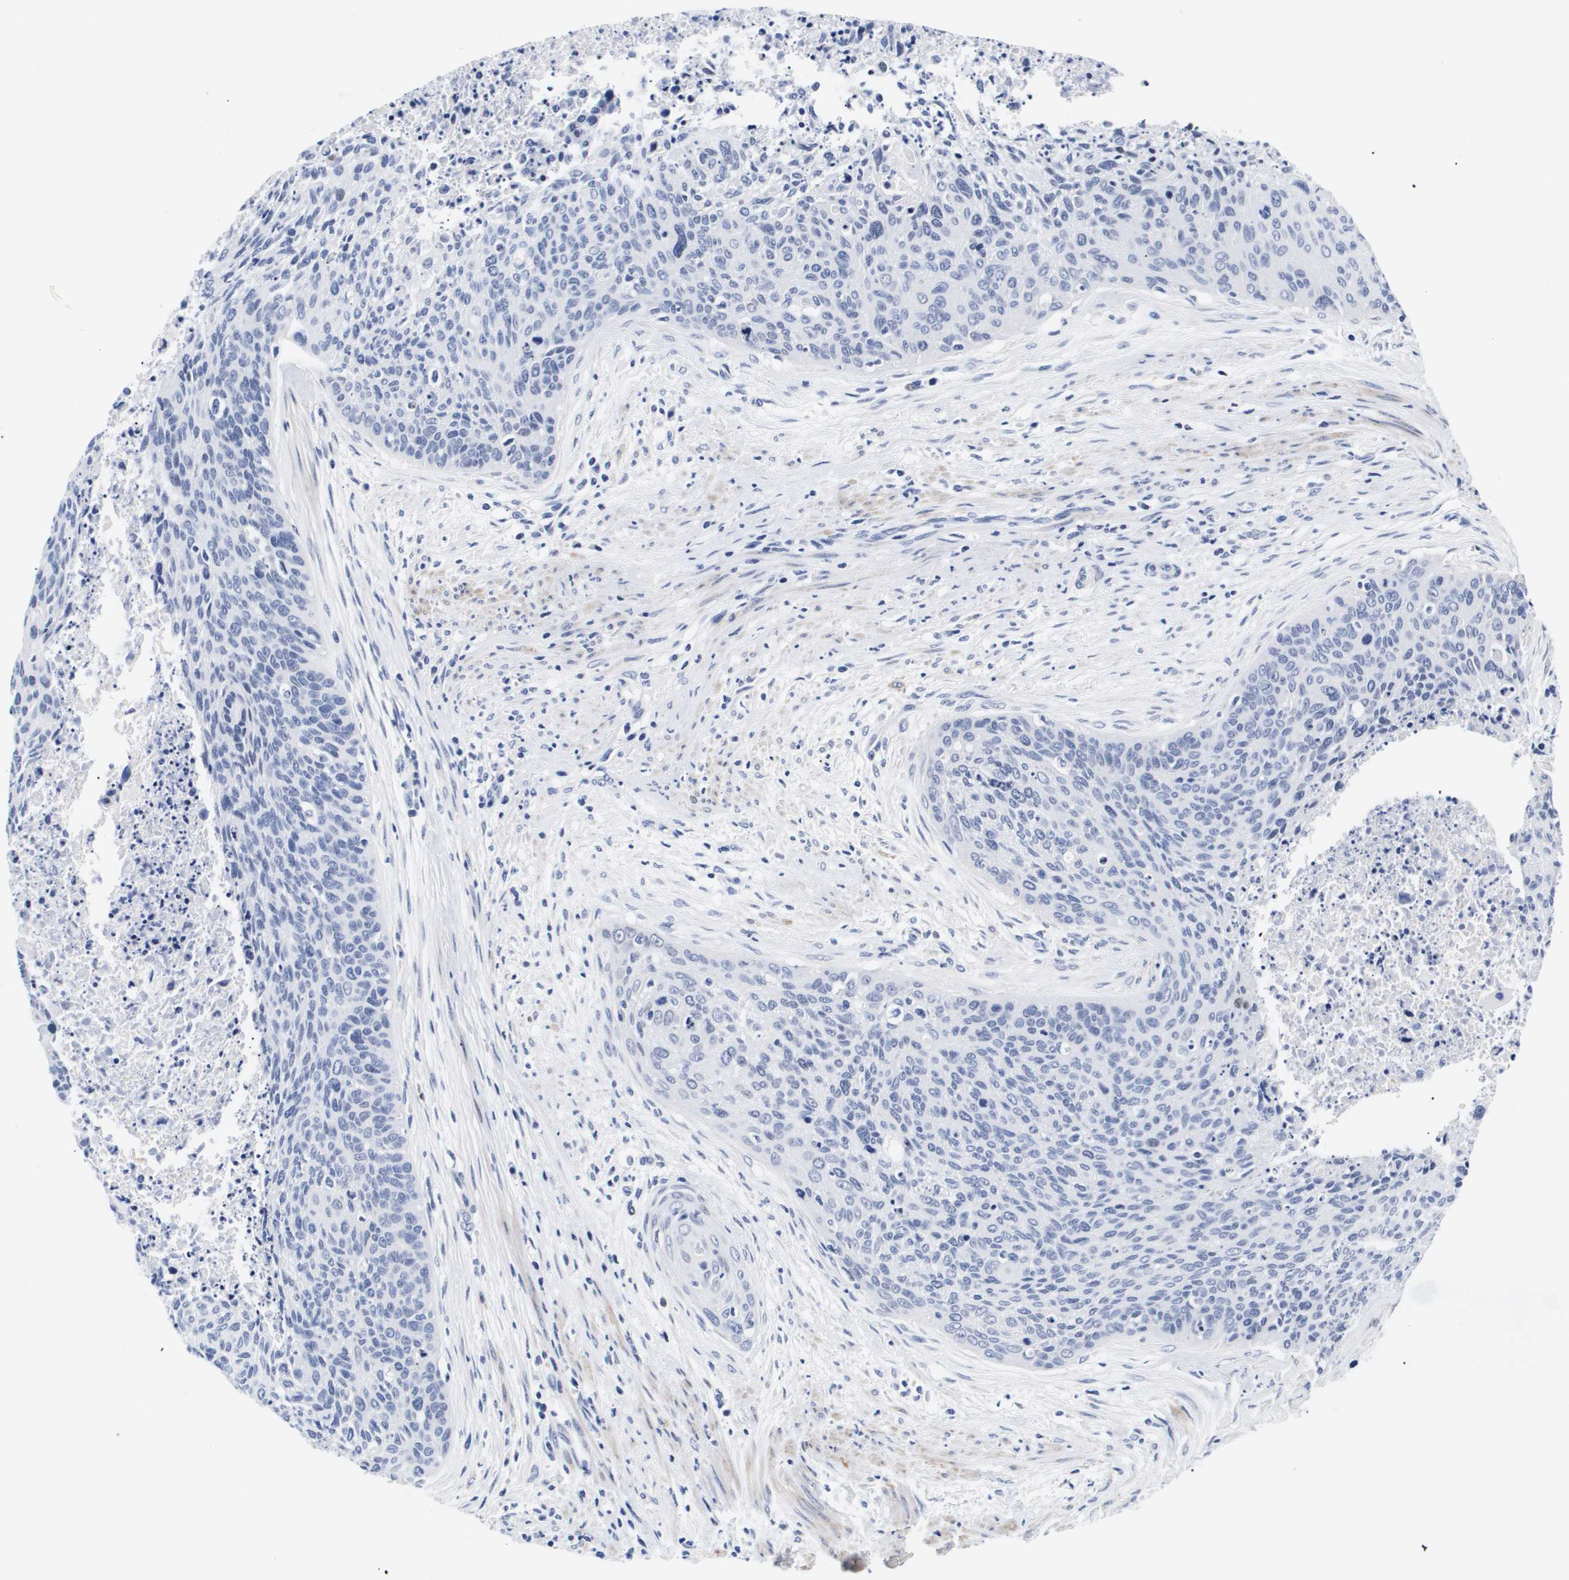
{"staining": {"intensity": "negative", "quantity": "none", "location": "none"}, "tissue": "cervical cancer", "cell_type": "Tumor cells", "image_type": "cancer", "snomed": [{"axis": "morphology", "description": "Squamous cell carcinoma, NOS"}, {"axis": "topography", "description": "Cervix"}], "caption": "The micrograph displays no significant expression in tumor cells of cervical cancer.", "gene": "SHD", "patient": {"sex": "female", "age": 55}}